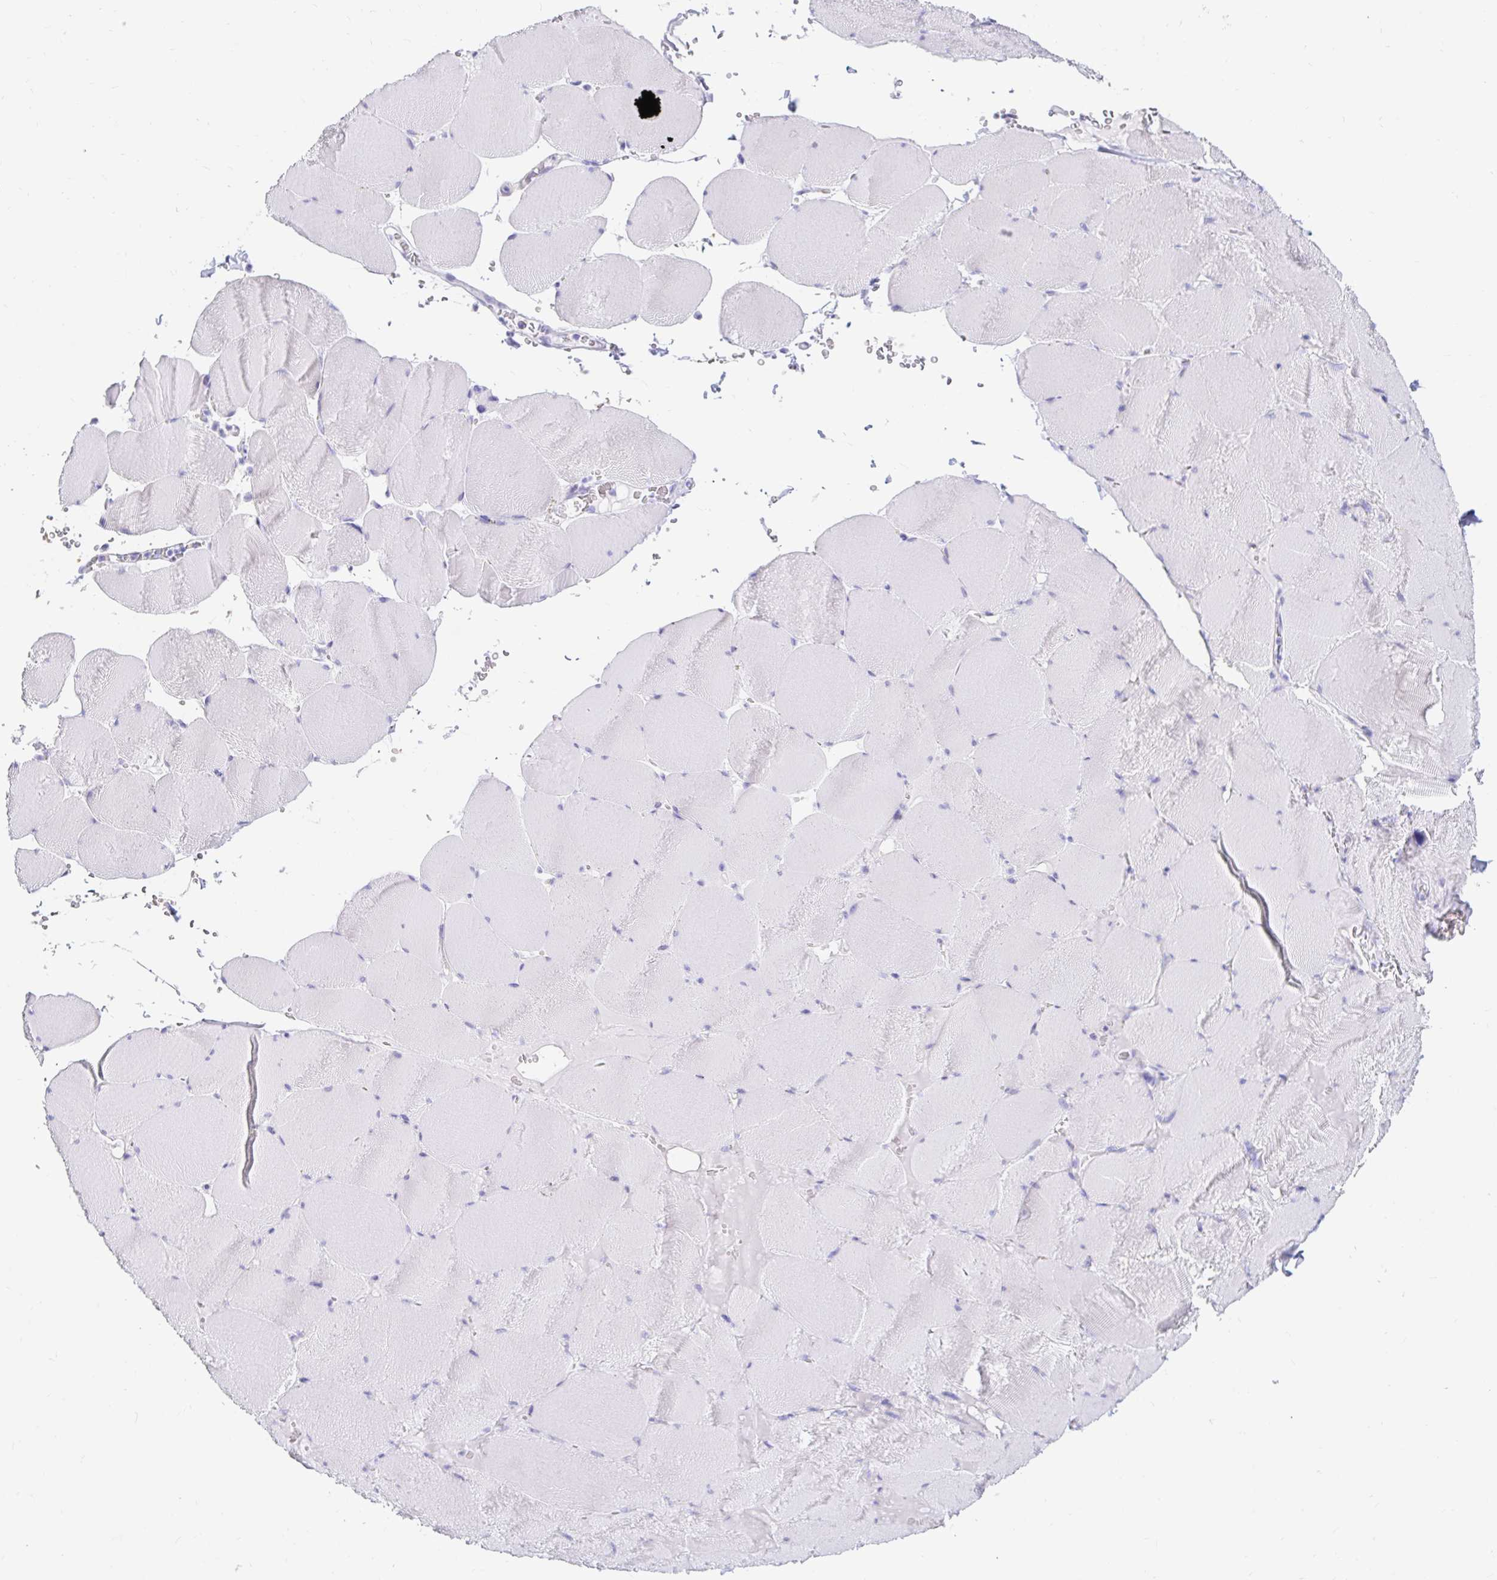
{"staining": {"intensity": "negative", "quantity": "none", "location": "none"}, "tissue": "skeletal muscle", "cell_type": "Myocytes", "image_type": "normal", "snomed": [{"axis": "morphology", "description": "Normal tissue, NOS"}, {"axis": "topography", "description": "Skeletal muscle"}, {"axis": "topography", "description": "Head-Neck"}], "caption": "A micrograph of human skeletal muscle is negative for staining in myocytes. (DAB (3,3'-diaminobenzidine) immunohistochemistry (IHC) with hematoxylin counter stain).", "gene": "PPP1R1B", "patient": {"sex": "male", "age": 66}}